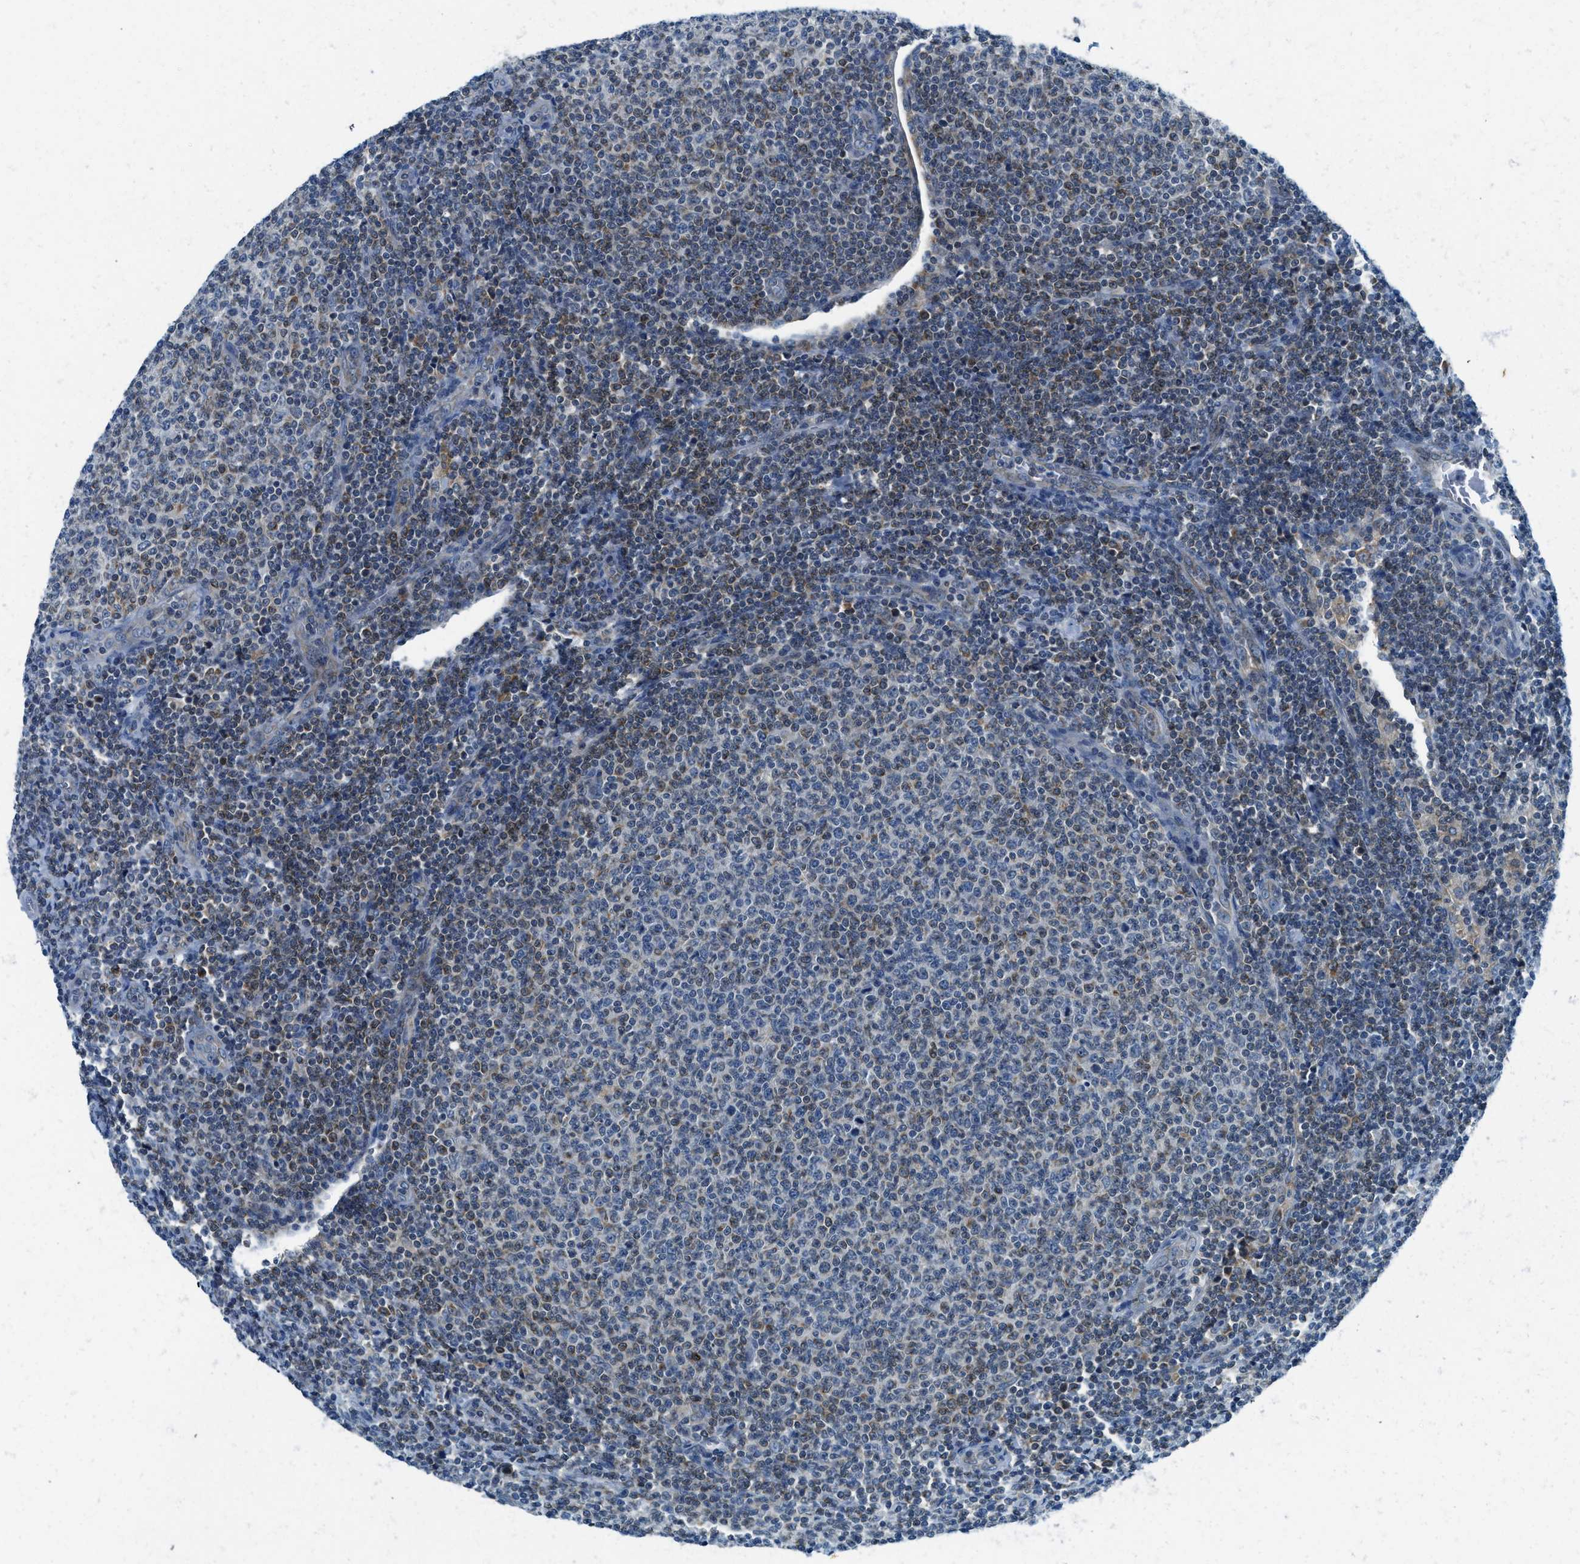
{"staining": {"intensity": "negative", "quantity": "none", "location": "none"}, "tissue": "lymphoma", "cell_type": "Tumor cells", "image_type": "cancer", "snomed": [{"axis": "morphology", "description": "Malignant lymphoma, non-Hodgkin's type, Low grade"}, {"axis": "topography", "description": "Lymph node"}], "caption": "This is an immunohistochemistry (IHC) histopathology image of malignant lymphoma, non-Hodgkin's type (low-grade). There is no staining in tumor cells.", "gene": "BCAP31", "patient": {"sex": "male", "age": 66}}